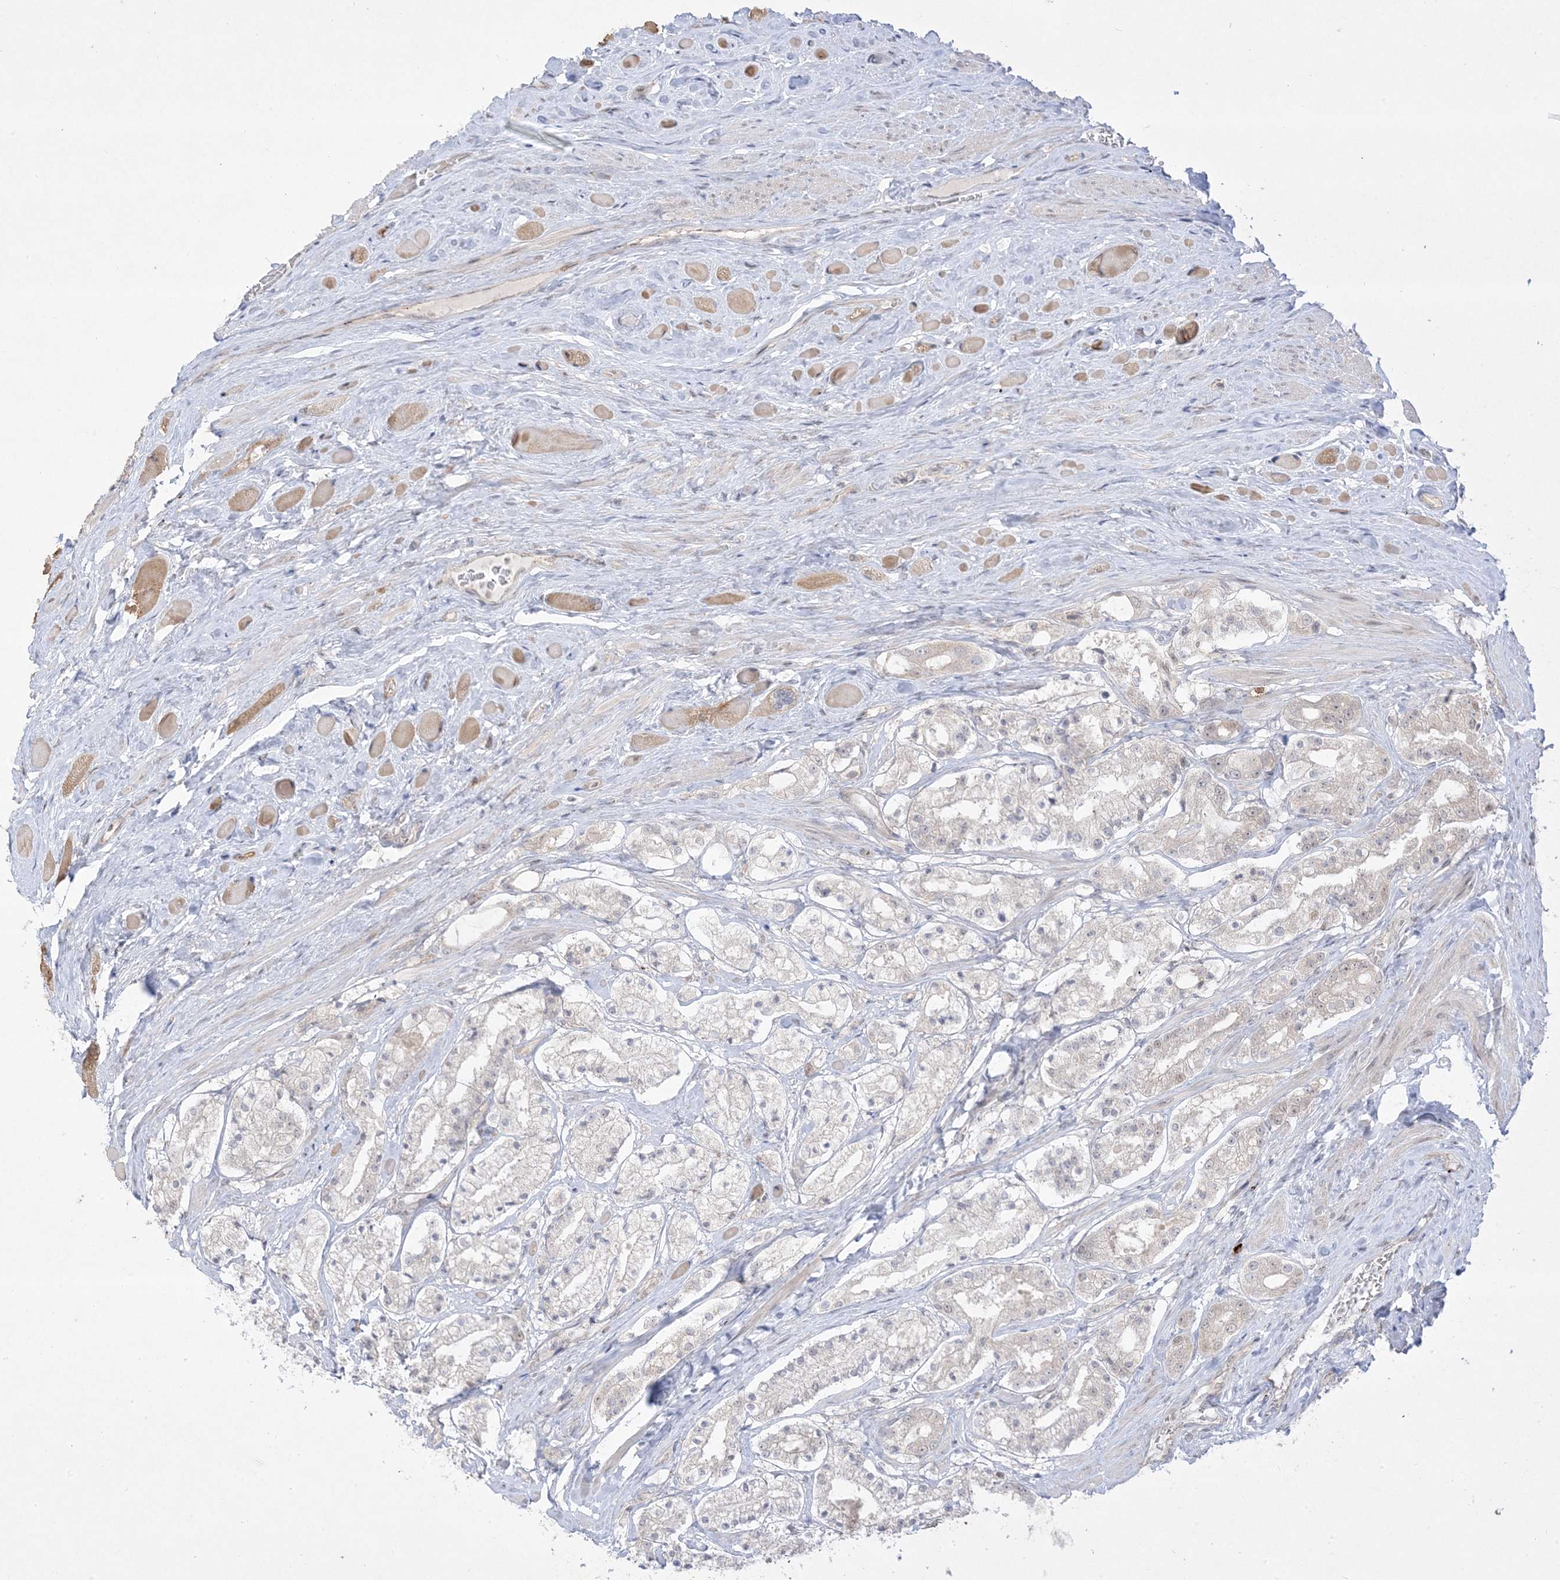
{"staining": {"intensity": "negative", "quantity": "none", "location": "none"}, "tissue": "prostate cancer", "cell_type": "Tumor cells", "image_type": "cancer", "snomed": [{"axis": "morphology", "description": "Adenocarcinoma, High grade"}, {"axis": "topography", "description": "Prostate"}], "caption": "Immunohistochemical staining of prostate adenocarcinoma (high-grade) reveals no significant expression in tumor cells.", "gene": "PTK6", "patient": {"sex": "male", "age": 64}}